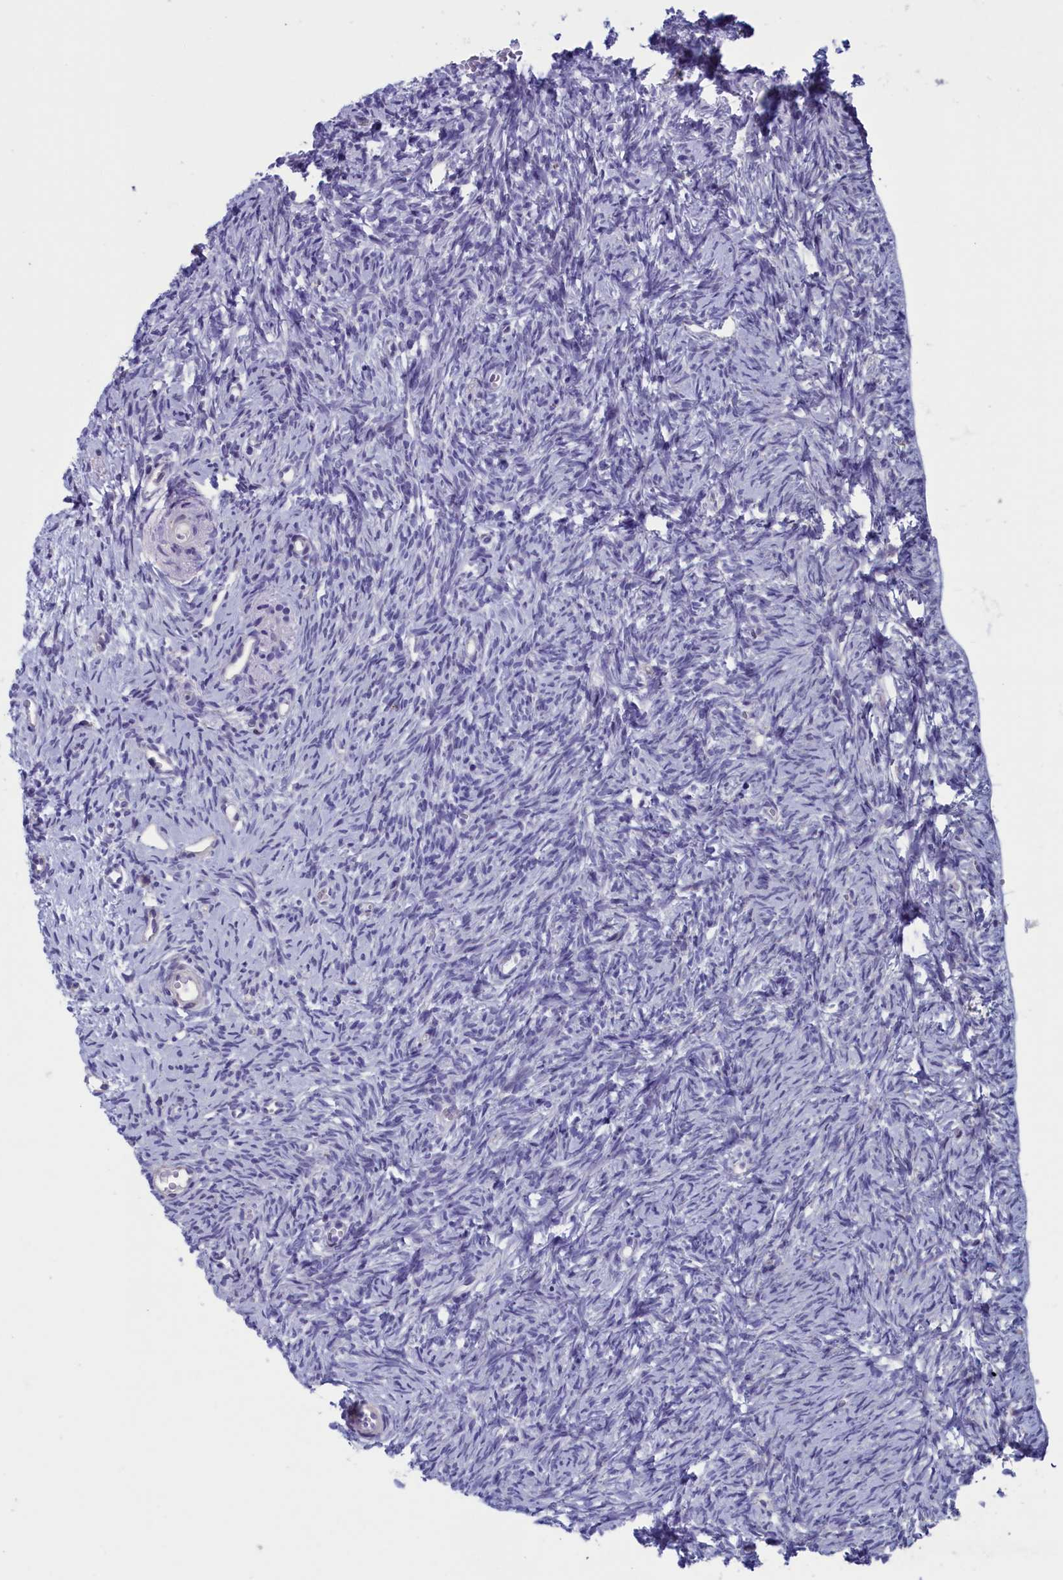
{"staining": {"intensity": "negative", "quantity": "none", "location": "none"}, "tissue": "ovary", "cell_type": "Follicle cells", "image_type": "normal", "snomed": [{"axis": "morphology", "description": "Normal tissue, NOS"}, {"axis": "topography", "description": "Ovary"}], "caption": "A micrograph of ovary stained for a protein reveals no brown staining in follicle cells. (Brightfield microscopy of DAB (3,3'-diaminobenzidine) immunohistochemistry at high magnification).", "gene": "NIBAN3", "patient": {"sex": "female", "age": 51}}